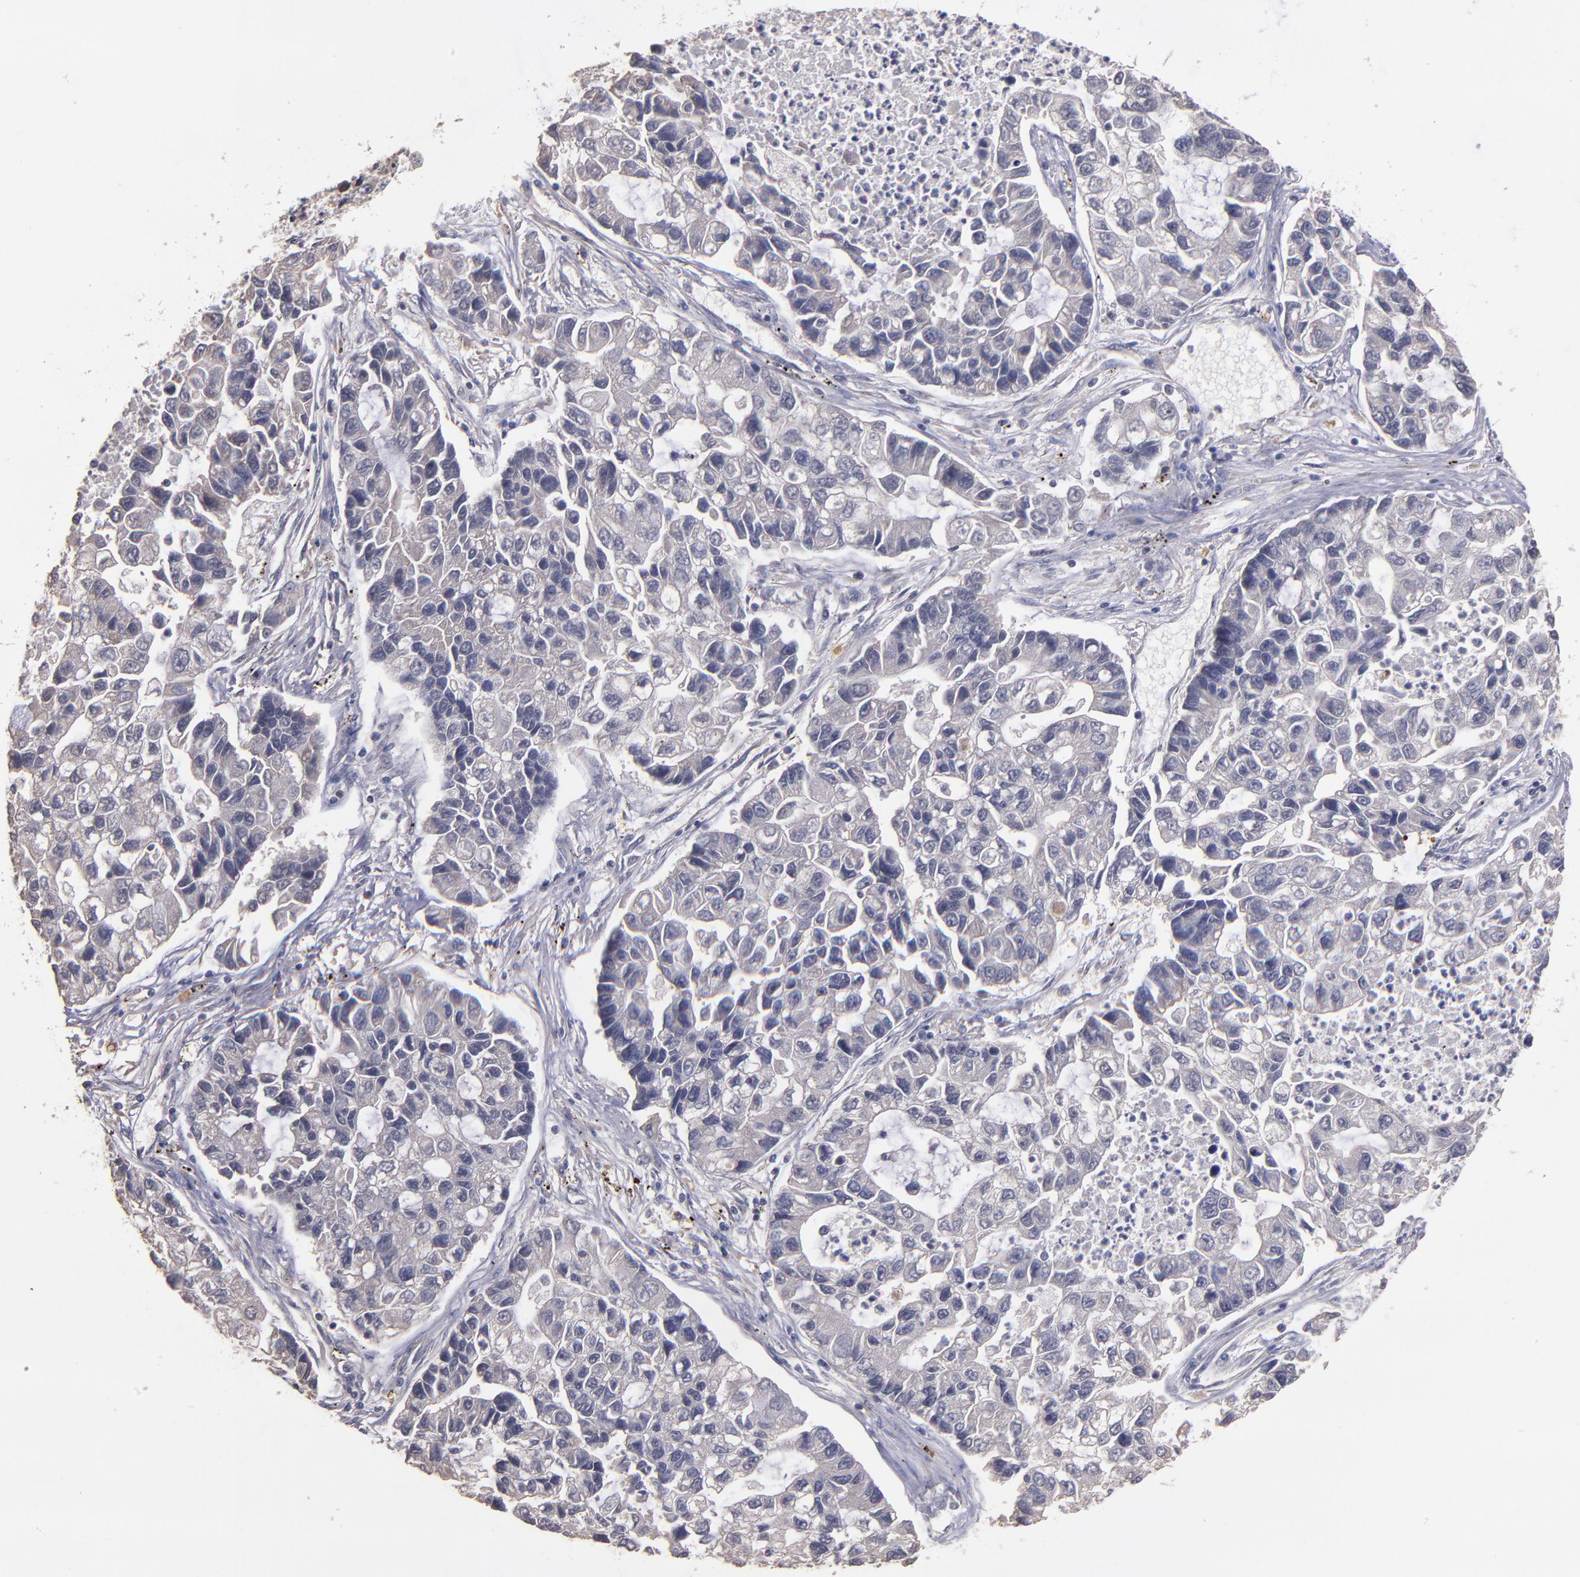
{"staining": {"intensity": "negative", "quantity": "none", "location": "none"}, "tissue": "lung cancer", "cell_type": "Tumor cells", "image_type": "cancer", "snomed": [{"axis": "morphology", "description": "Adenocarcinoma, NOS"}, {"axis": "topography", "description": "Lung"}], "caption": "Immunohistochemical staining of lung adenocarcinoma reveals no significant positivity in tumor cells.", "gene": "MAGEE1", "patient": {"sex": "female", "age": 51}}